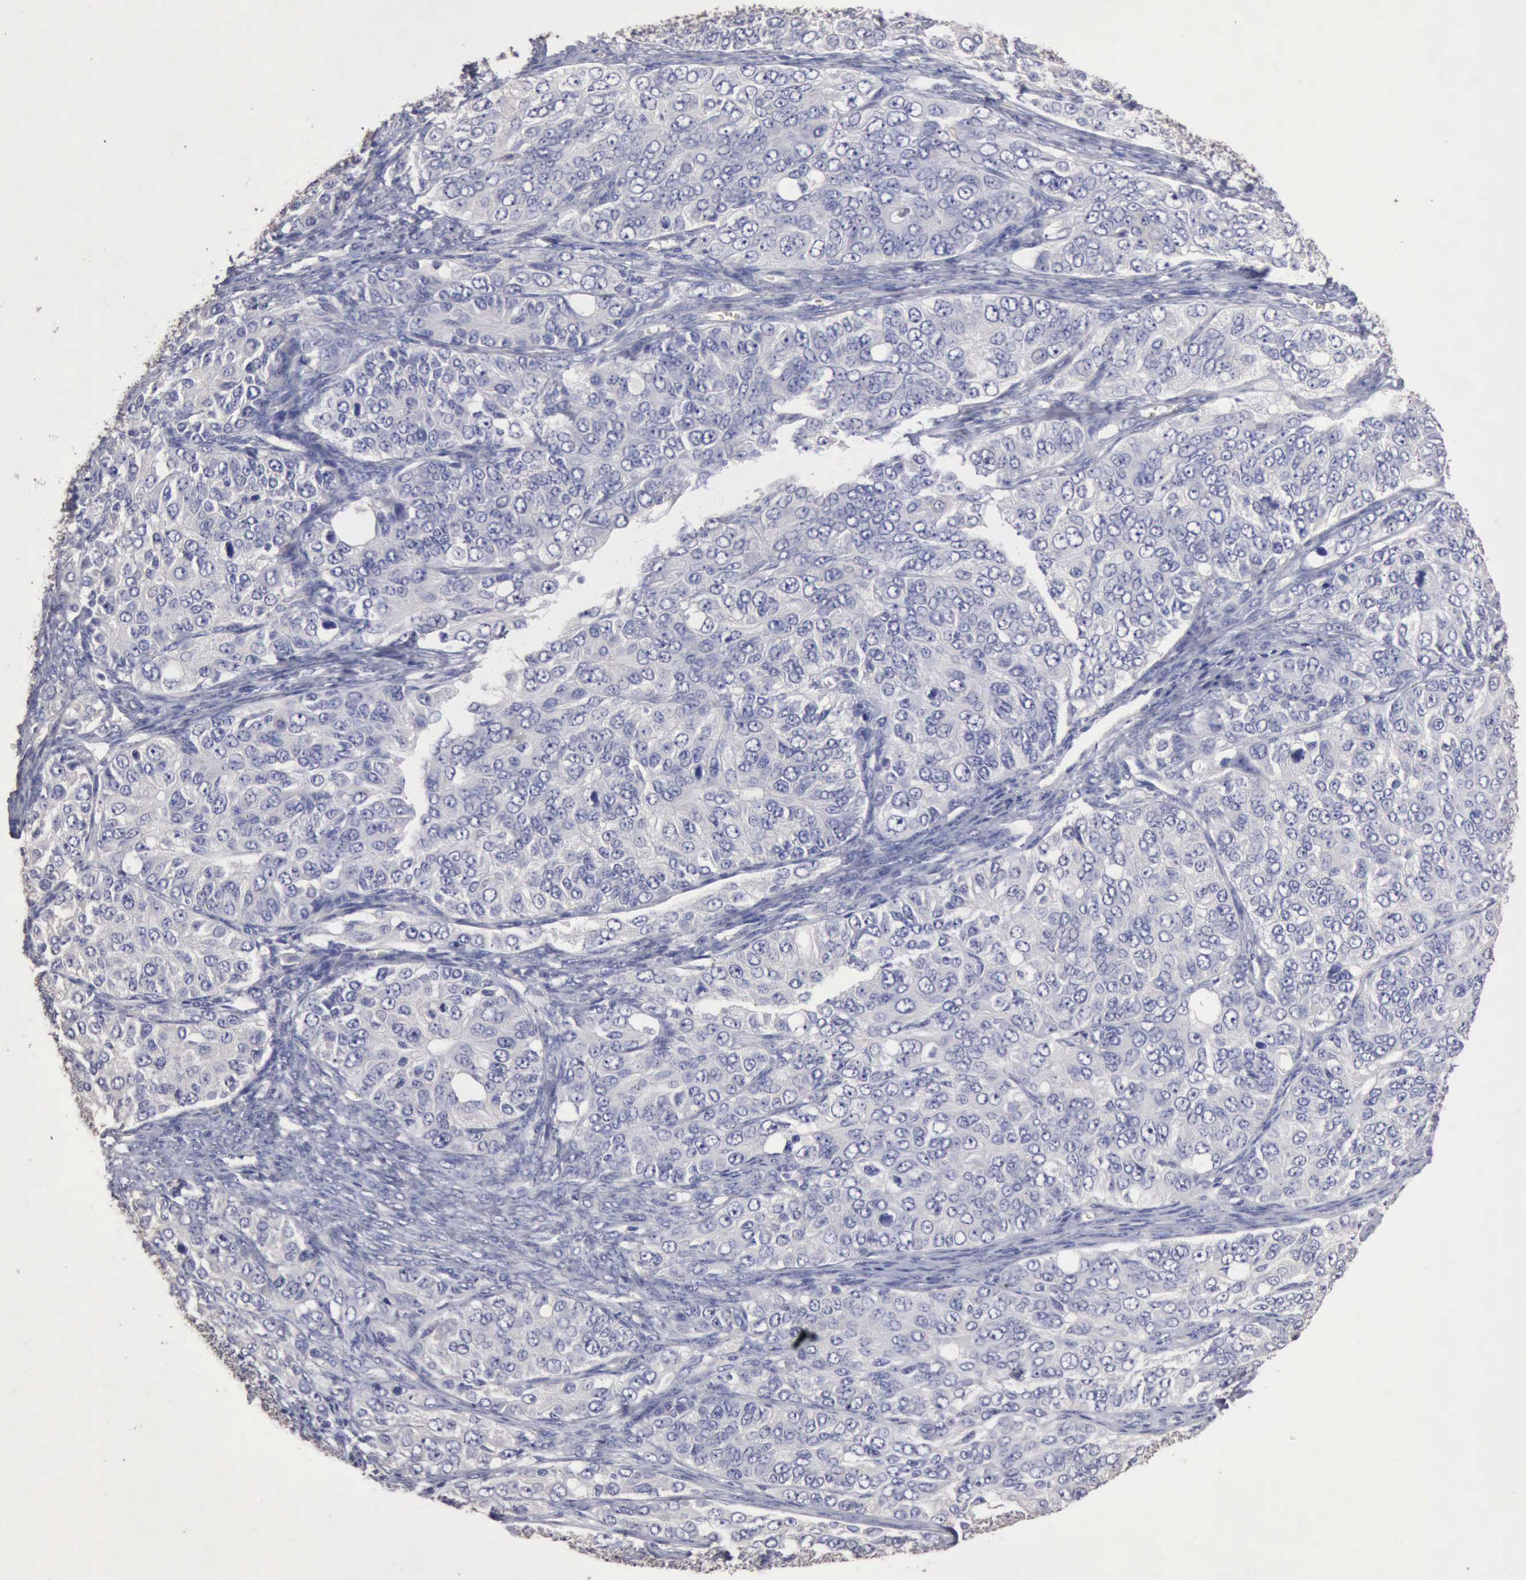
{"staining": {"intensity": "negative", "quantity": "none", "location": "none"}, "tissue": "ovarian cancer", "cell_type": "Tumor cells", "image_type": "cancer", "snomed": [{"axis": "morphology", "description": "Carcinoma, endometroid"}, {"axis": "topography", "description": "Ovary"}], "caption": "Immunohistochemistry of ovarian cancer (endometroid carcinoma) reveals no staining in tumor cells.", "gene": "KRT6B", "patient": {"sex": "female", "age": 51}}